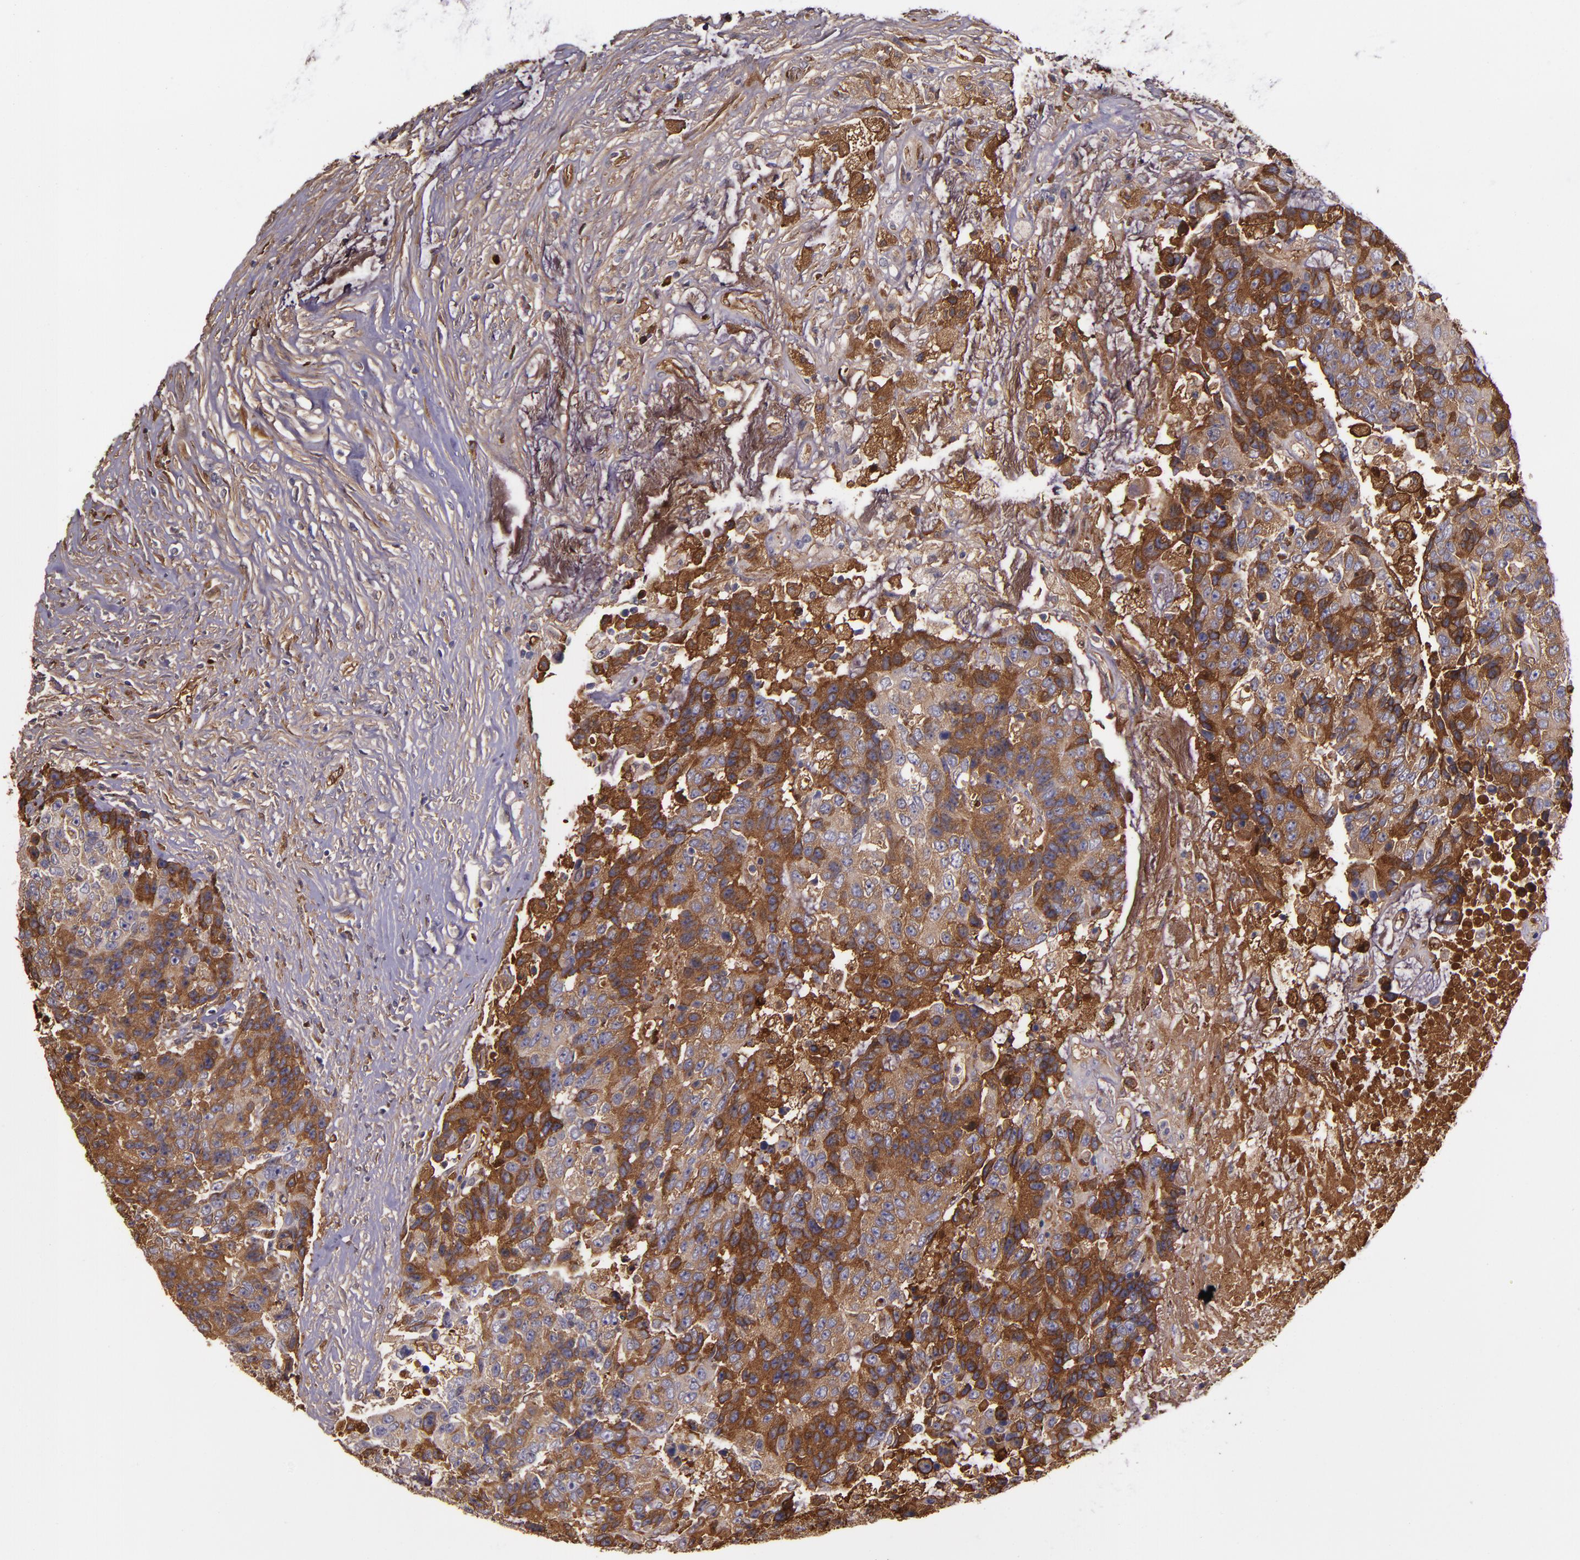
{"staining": {"intensity": "moderate", "quantity": "25%-75%", "location": "cytoplasmic/membranous"}, "tissue": "colorectal cancer", "cell_type": "Tumor cells", "image_type": "cancer", "snomed": [{"axis": "morphology", "description": "Adenocarcinoma, NOS"}, {"axis": "topography", "description": "Colon"}], "caption": "Tumor cells exhibit medium levels of moderate cytoplasmic/membranous expression in about 25%-75% of cells in colorectal cancer (adenocarcinoma).", "gene": "A2M", "patient": {"sex": "female", "age": 86}}